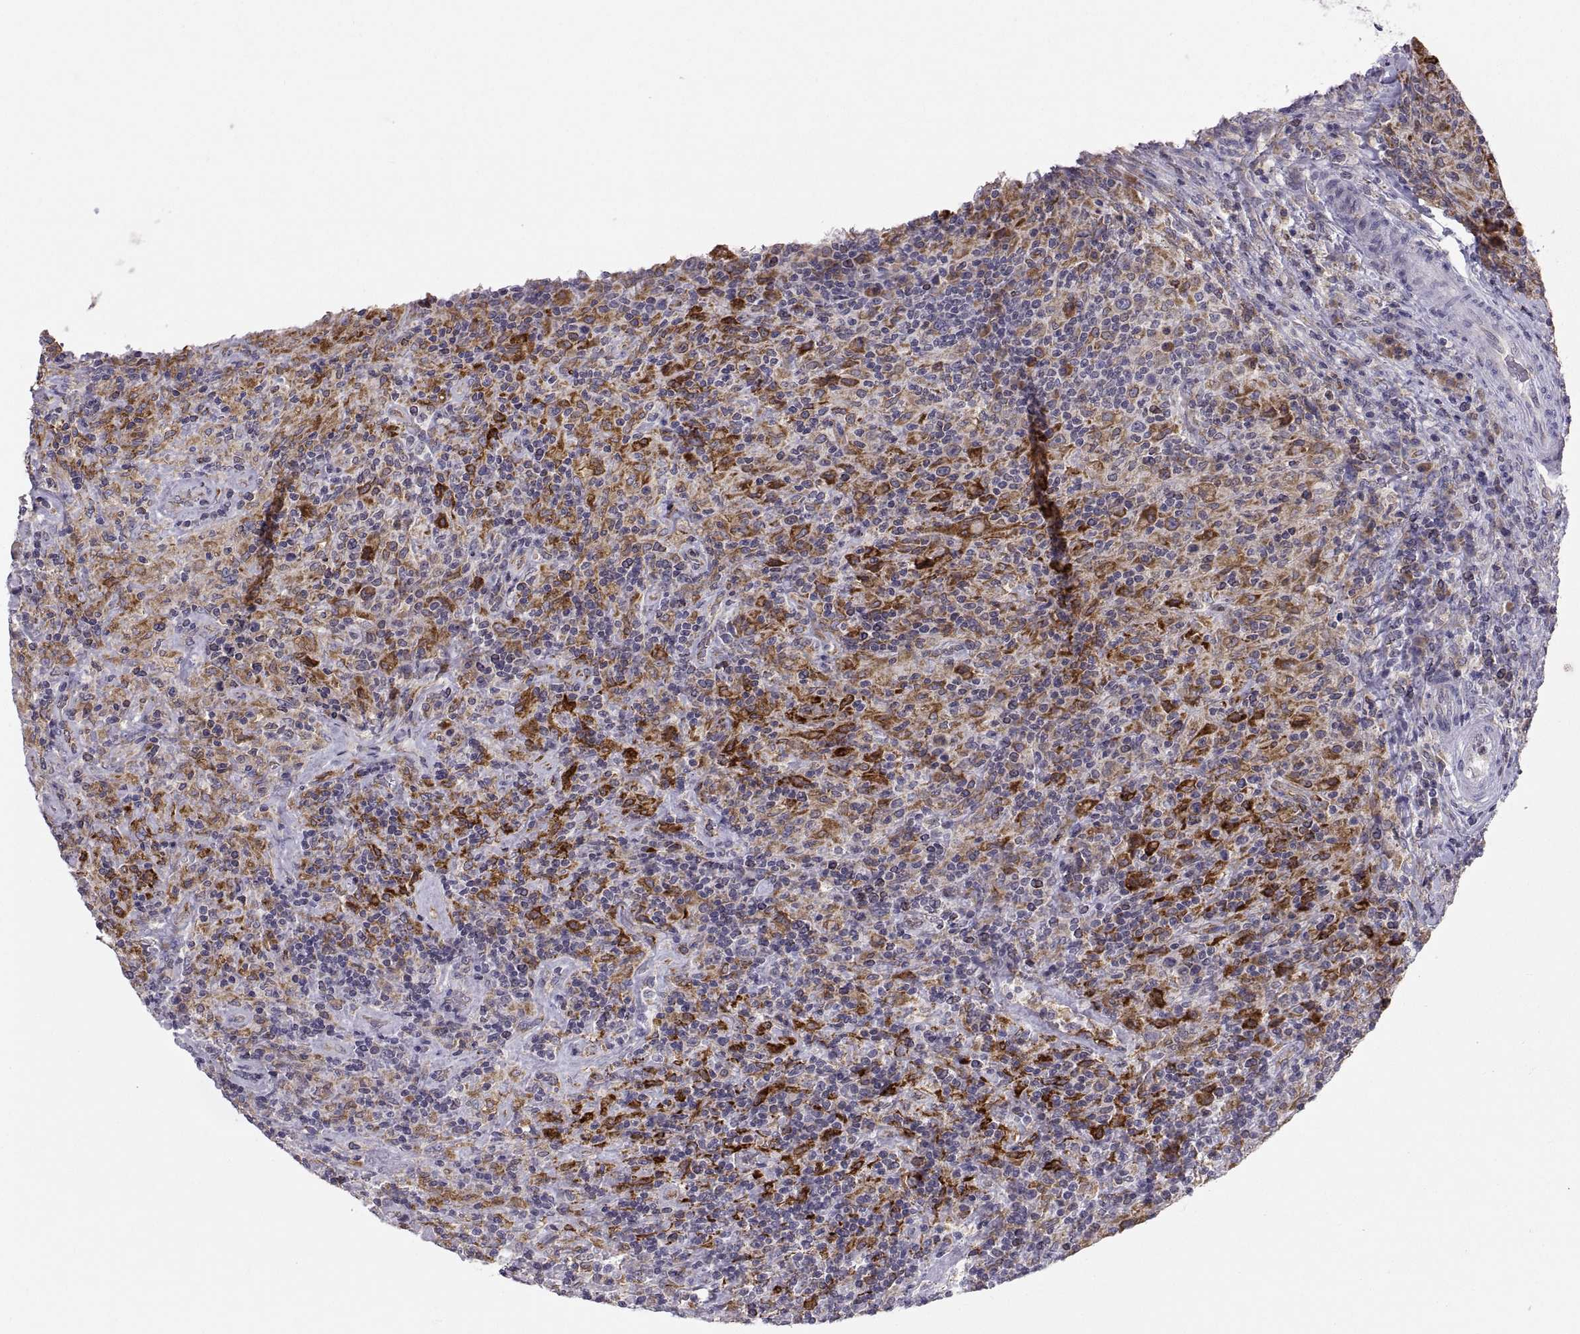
{"staining": {"intensity": "moderate", "quantity": "25%-75%", "location": "cytoplasmic/membranous"}, "tissue": "lymphoma", "cell_type": "Tumor cells", "image_type": "cancer", "snomed": [{"axis": "morphology", "description": "Hodgkin's disease, NOS"}, {"axis": "topography", "description": "Lymph node"}], "caption": "Hodgkin's disease stained with a protein marker exhibits moderate staining in tumor cells.", "gene": "ERO1A", "patient": {"sex": "male", "age": 70}}